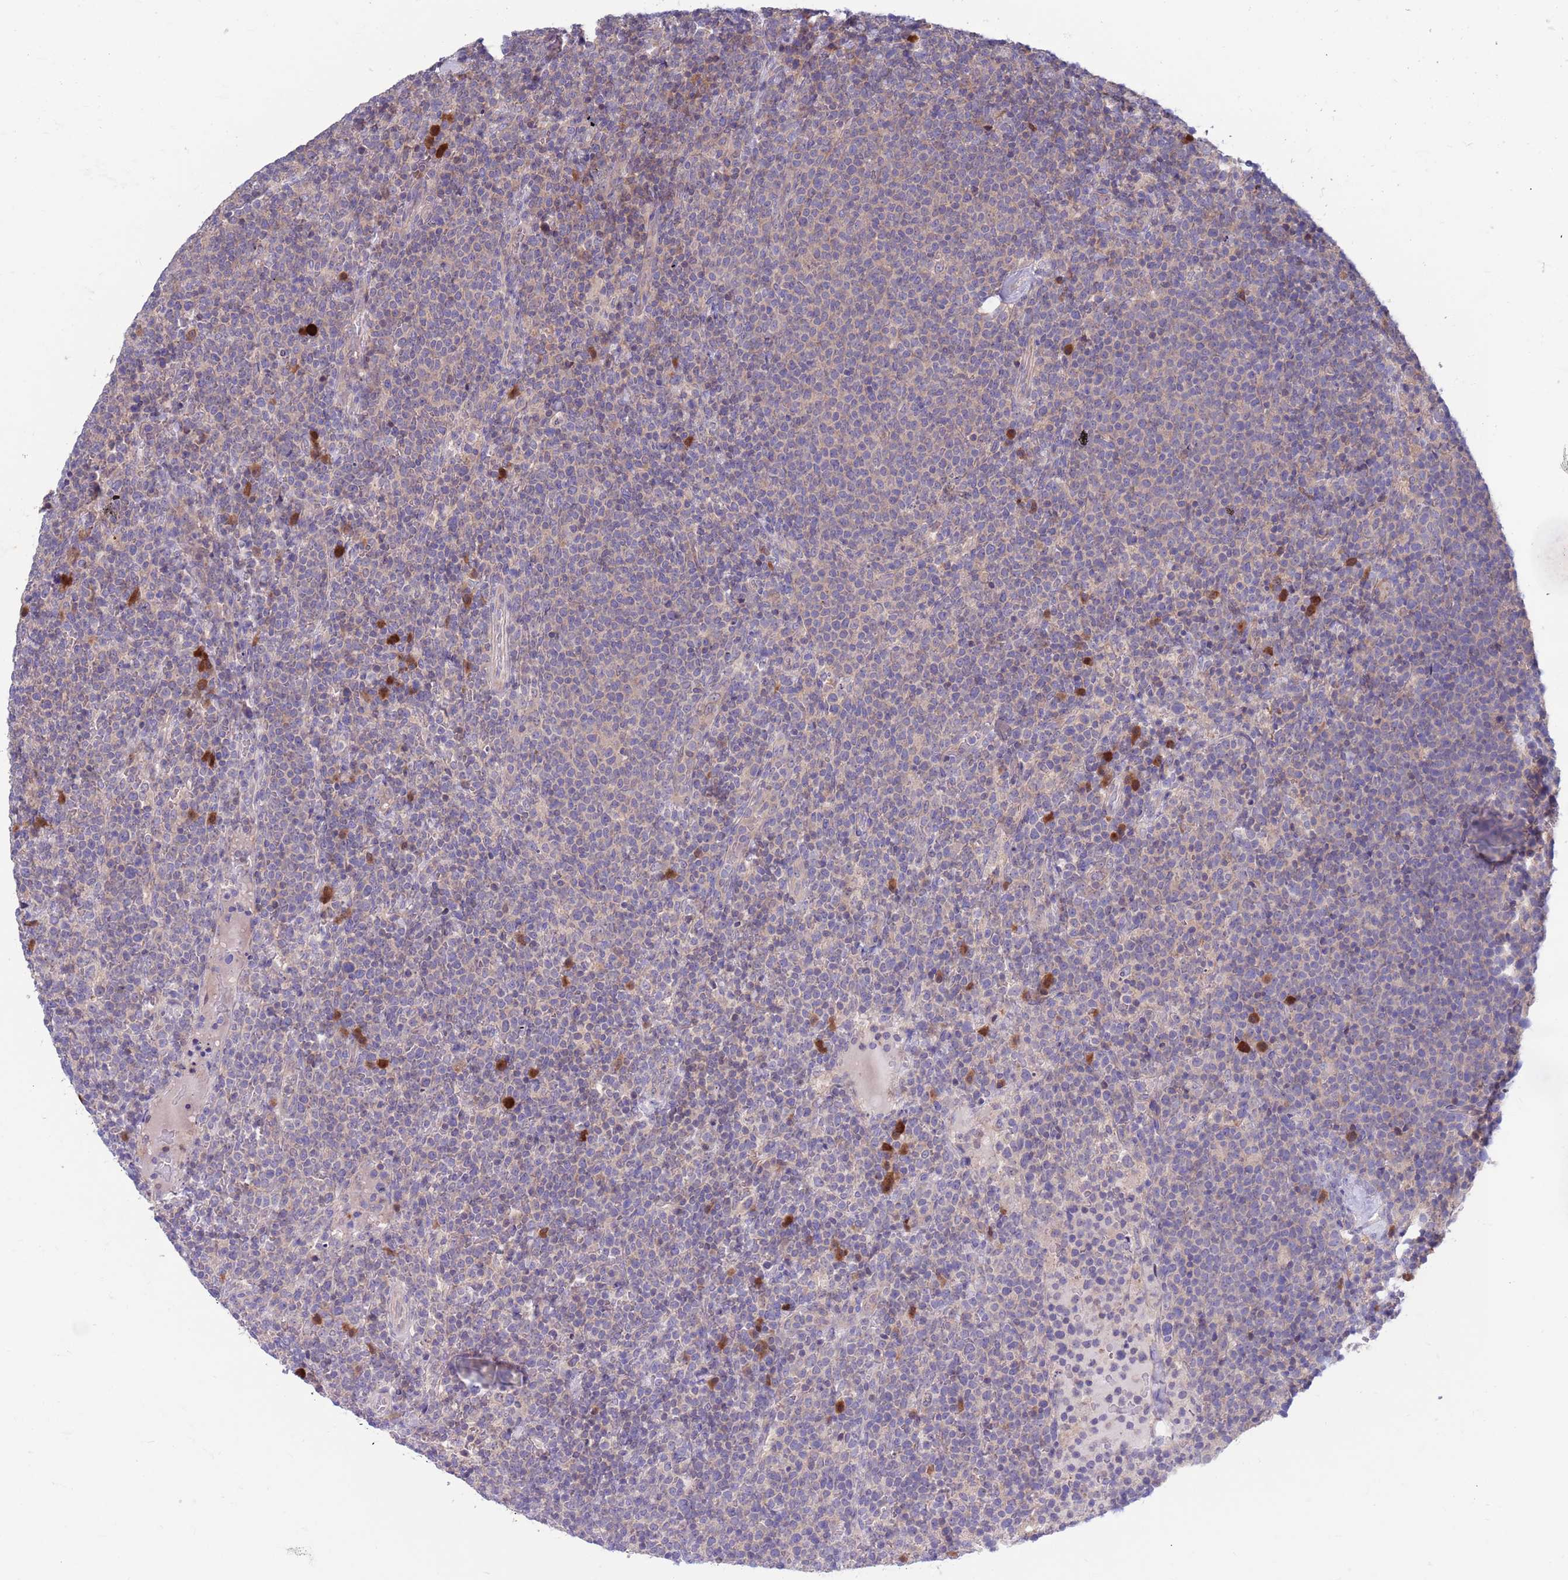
{"staining": {"intensity": "negative", "quantity": "none", "location": "none"}, "tissue": "lymphoma", "cell_type": "Tumor cells", "image_type": "cancer", "snomed": [{"axis": "morphology", "description": "Malignant lymphoma, non-Hodgkin's type, High grade"}, {"axis": "topography", "description": "Lymph node"}], "caption": "This is an IHC histopathology image of human lymphoma. There is no expression in tumor cells.", "gene": "KLHL29", "patient": {"sex": "male", "age": 61}}